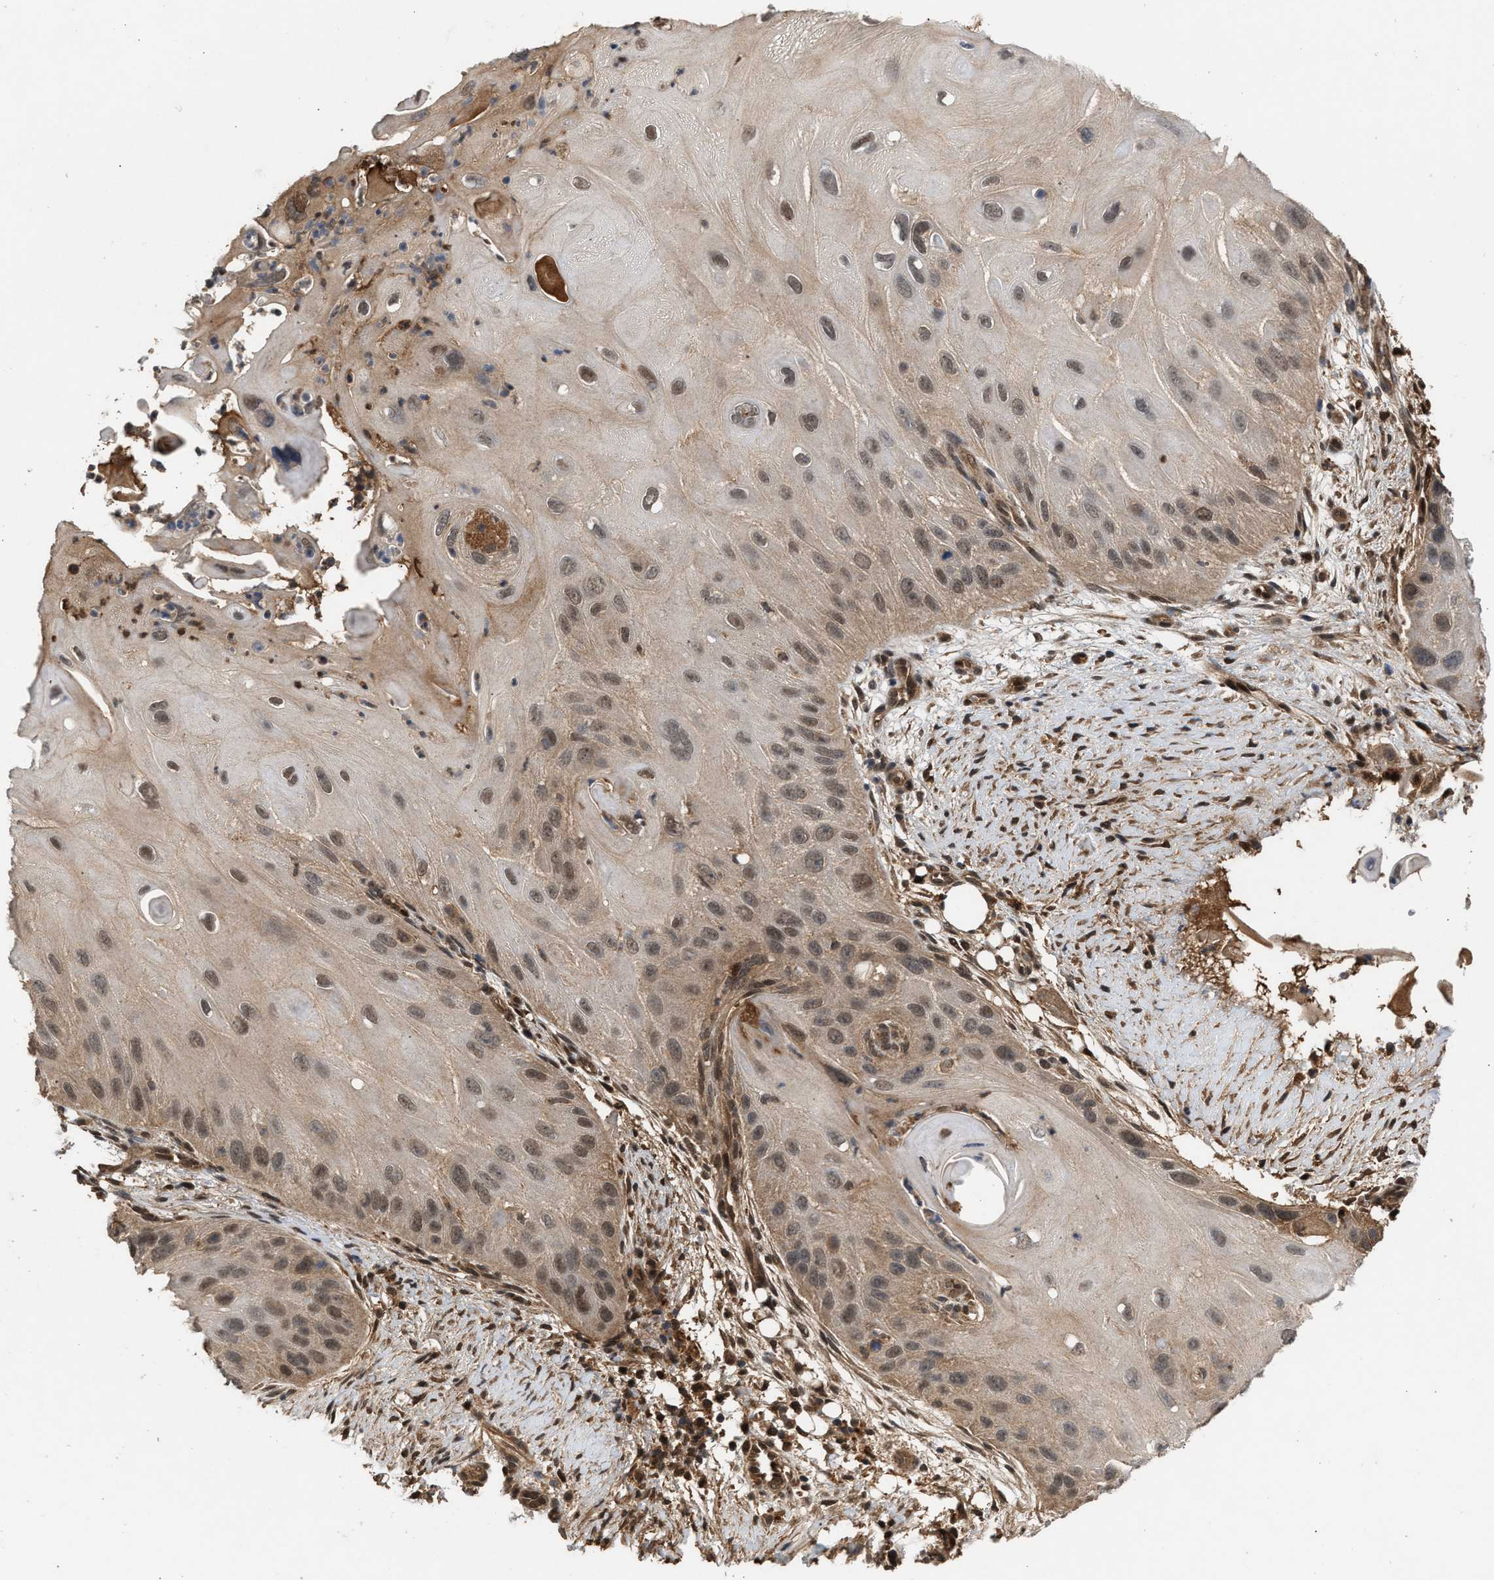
{"staining": {"intensity": "weak", "quantity": ">75%", "location": "cytoplasmic/membranous,nuclear"}, "tissue": "skin cancer", "cell_type": "Tumor cells", "image_type": "cancer", "snomed": [{"axis": "morphology", "description": "Squamous cell carcinoma, NOS"}, {"axis": "topography", "description": "Skin"}], "caption": "Tumor cells demonstrate low levels of weak cytoplasmic/membranous and nuclear staining in about >75% of cells in human skin cancer. The protein of interest is shown in brown color, while the nuclei are stained blue.", "gene": "RUSC2", "patient": {"sex": "female", "age": 77}}